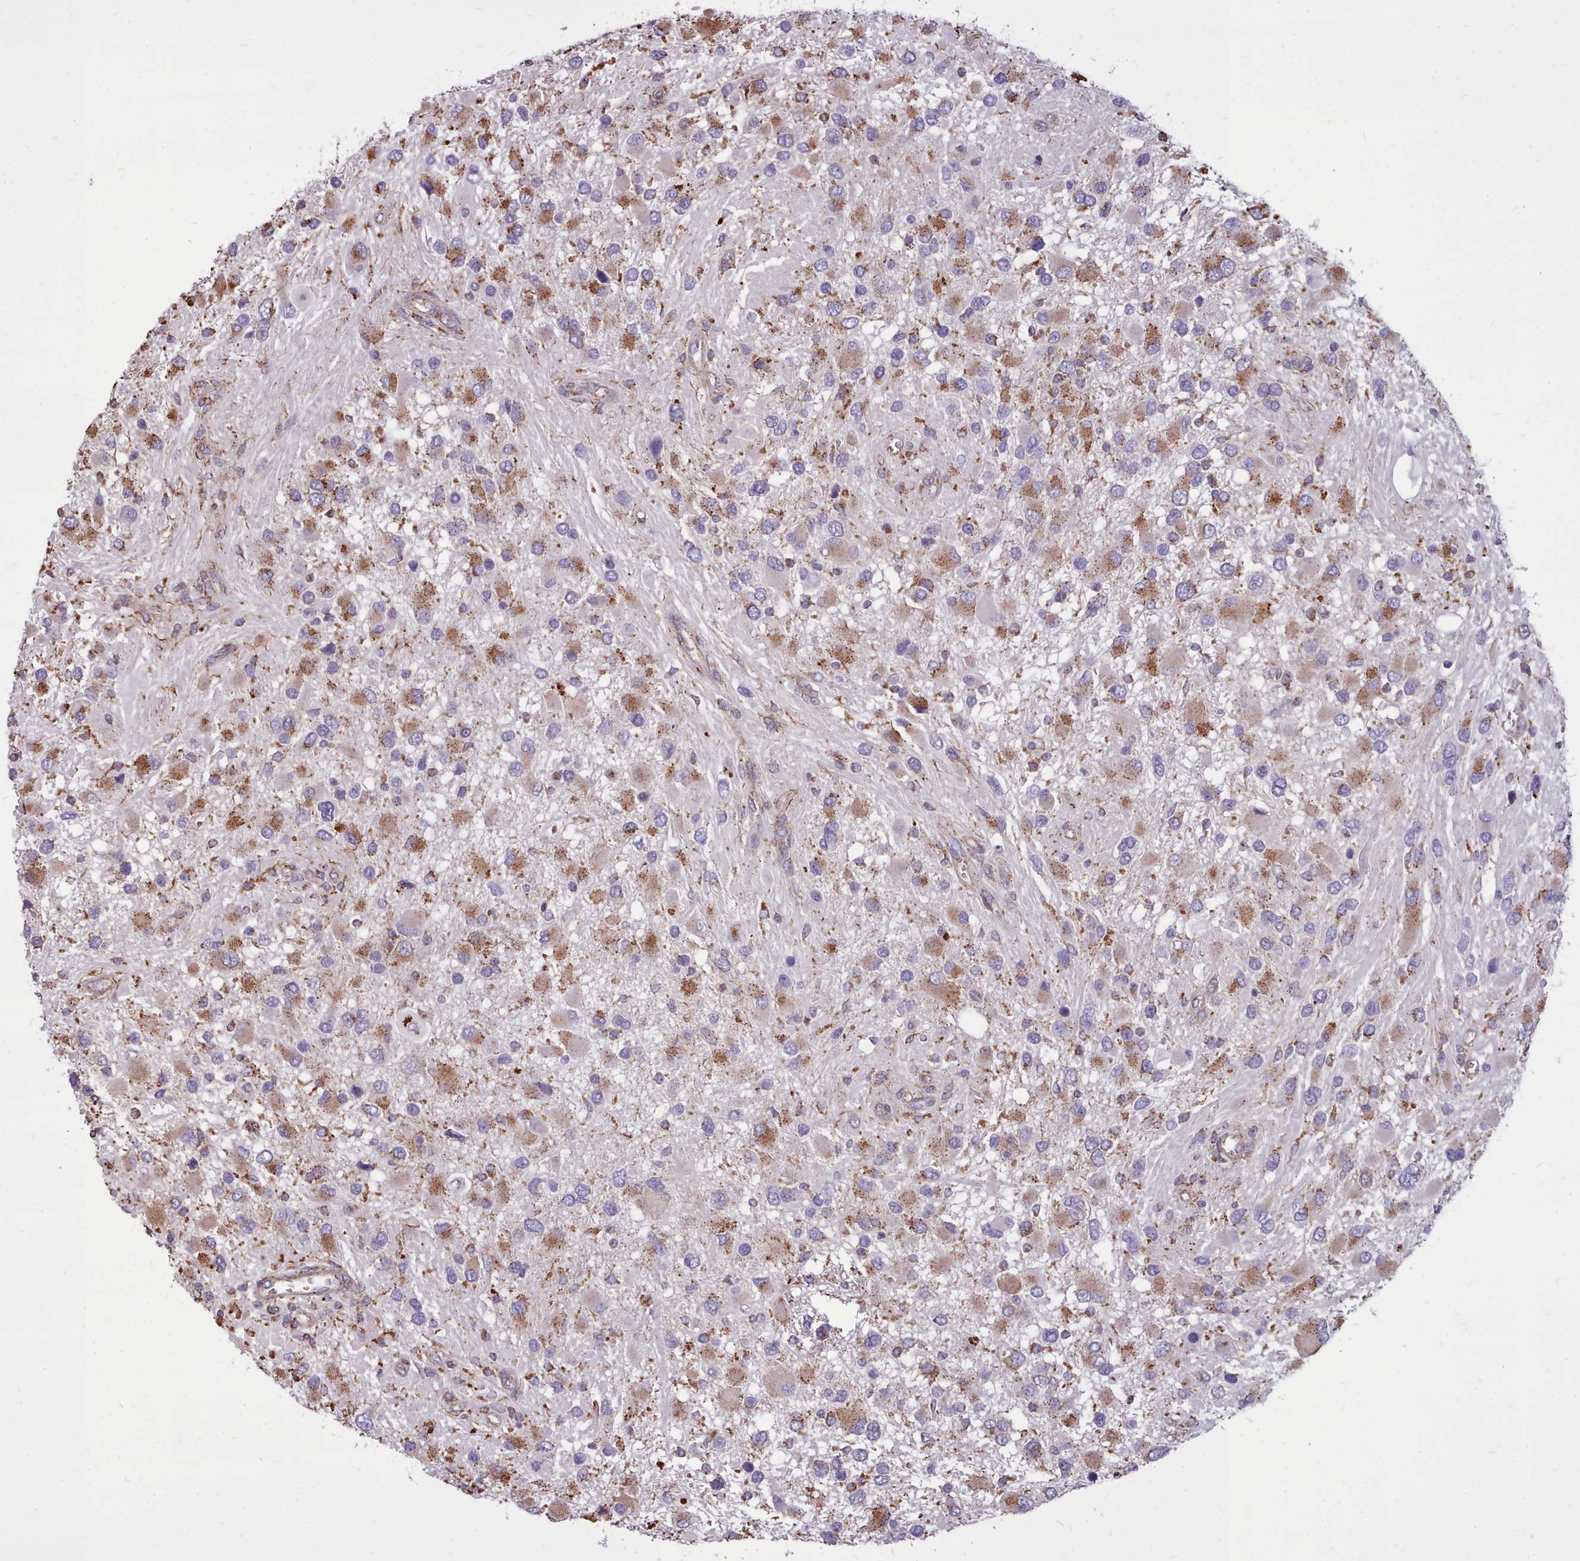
{"staining": {"intensity": "moderate", "quantity": ">75%", "location": "cytoplasmic/membranous"}, "tissue": "glioma", "cell_type": "Tumor cells", "image_type": "cancer", "snomed": [{"axis": "morphology", "description": "Glioma, malignant, High grade"}, {"axis": "topography", "description": "Brain"}], "caption": "The image displays immunohistochemical staining of glioma. There is moderate cytoplasmic/membranous staining is present in about >75% of tumor cells. (brown staining indicates protein expression, while blue staining denotes nuclei).", "gene": "PACSIN3", "patient": {"sex": "male", "age": 53}}